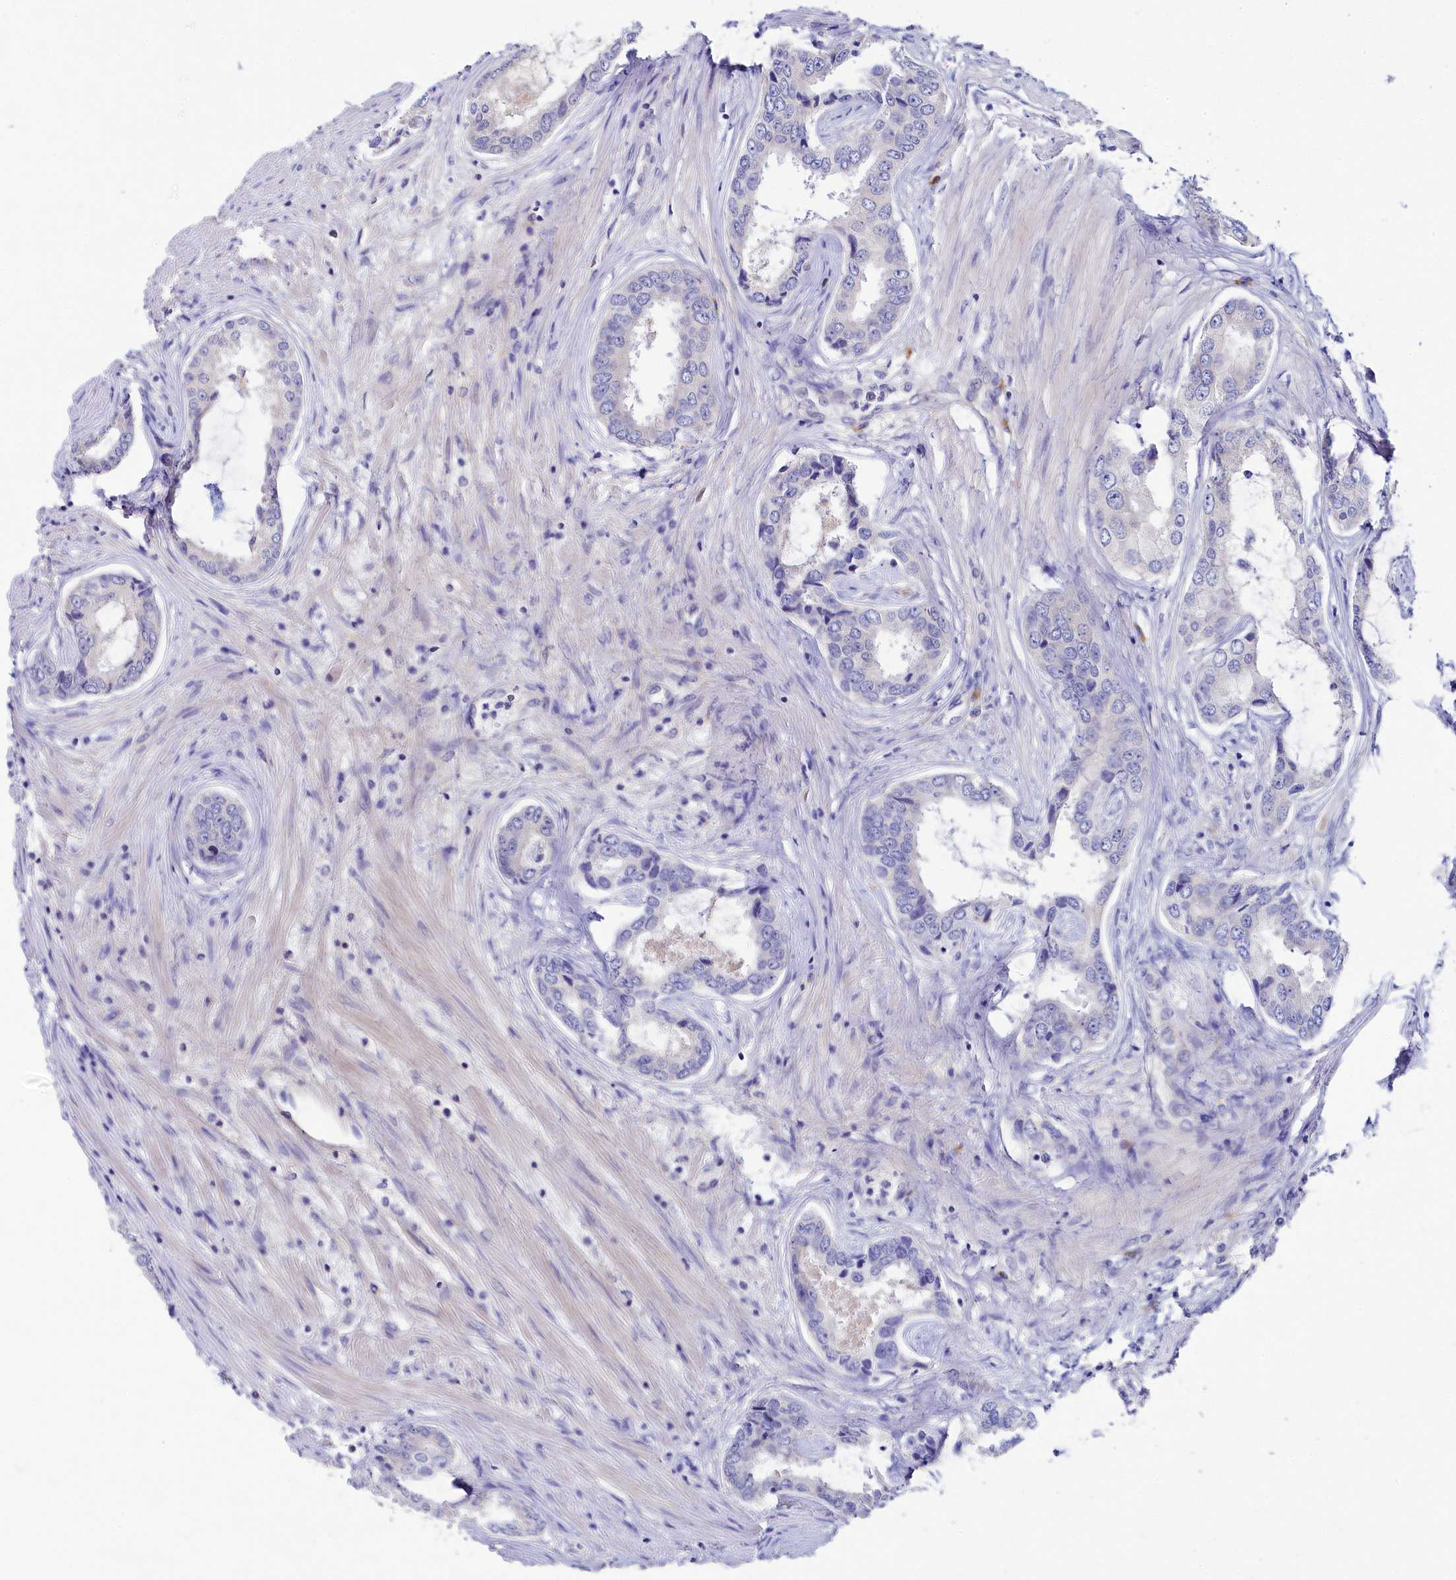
{"staining": {"intensity": "negative", "quantity": "none", "location": "none"}, "tissue": "prostate cancer", "cell_type": "Tumor cells", "image_type": "cancer", "snomed": [{"axis": "morphology", "description": "Adenocarcinoma, Low grade"}, {"axis": "topography", "description": "Prostate"}], "caption": "Immunohistochemistry of human prostate cancer (adenocarcinoma (low-grade)) displays no positivity in tumor cells.", "gene": "ASTE1", "patient": {"sex": "male", "age": 68}}